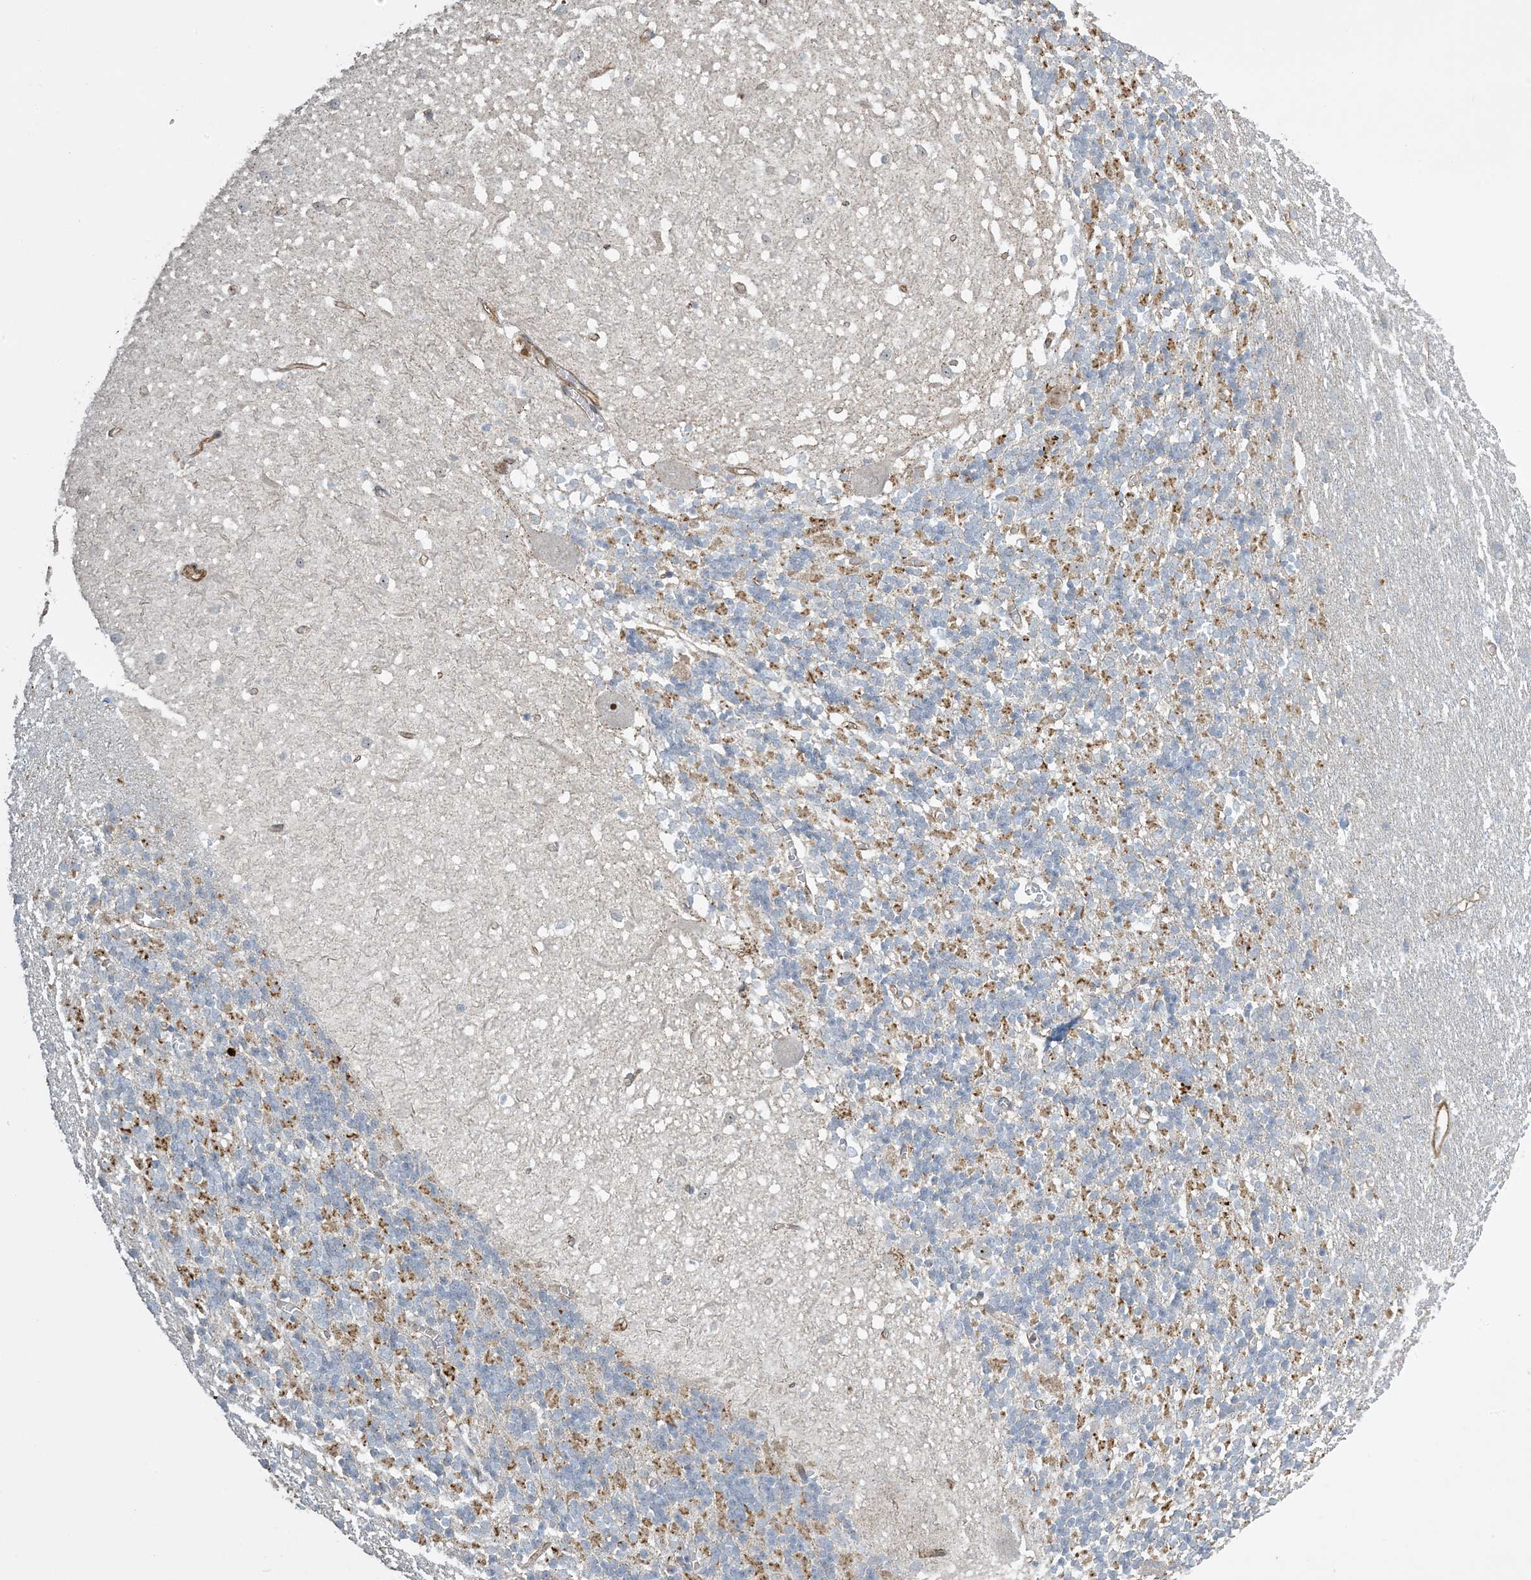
{"staining": {"intensity": "moderate", "quantity": "25%-75%", "location": "cytoplasmic/membranous"}, "tissue": "cerebellum", "cell_type": "Cells in granular layer", "image_type": "normal", "snomed": [{"axis": "morphology", "description": "Normal tissue, NOS"}, {"axis": "topography", "description": "Cerebellum"}], "caption": "Protein staining demonstrates moderate cytoplasmic/membranous staining in about 25%-75% of cells in granular layer in benign cerebellum.", "gene": "AGA", "patient": {"sex": "male", "age": 37}}